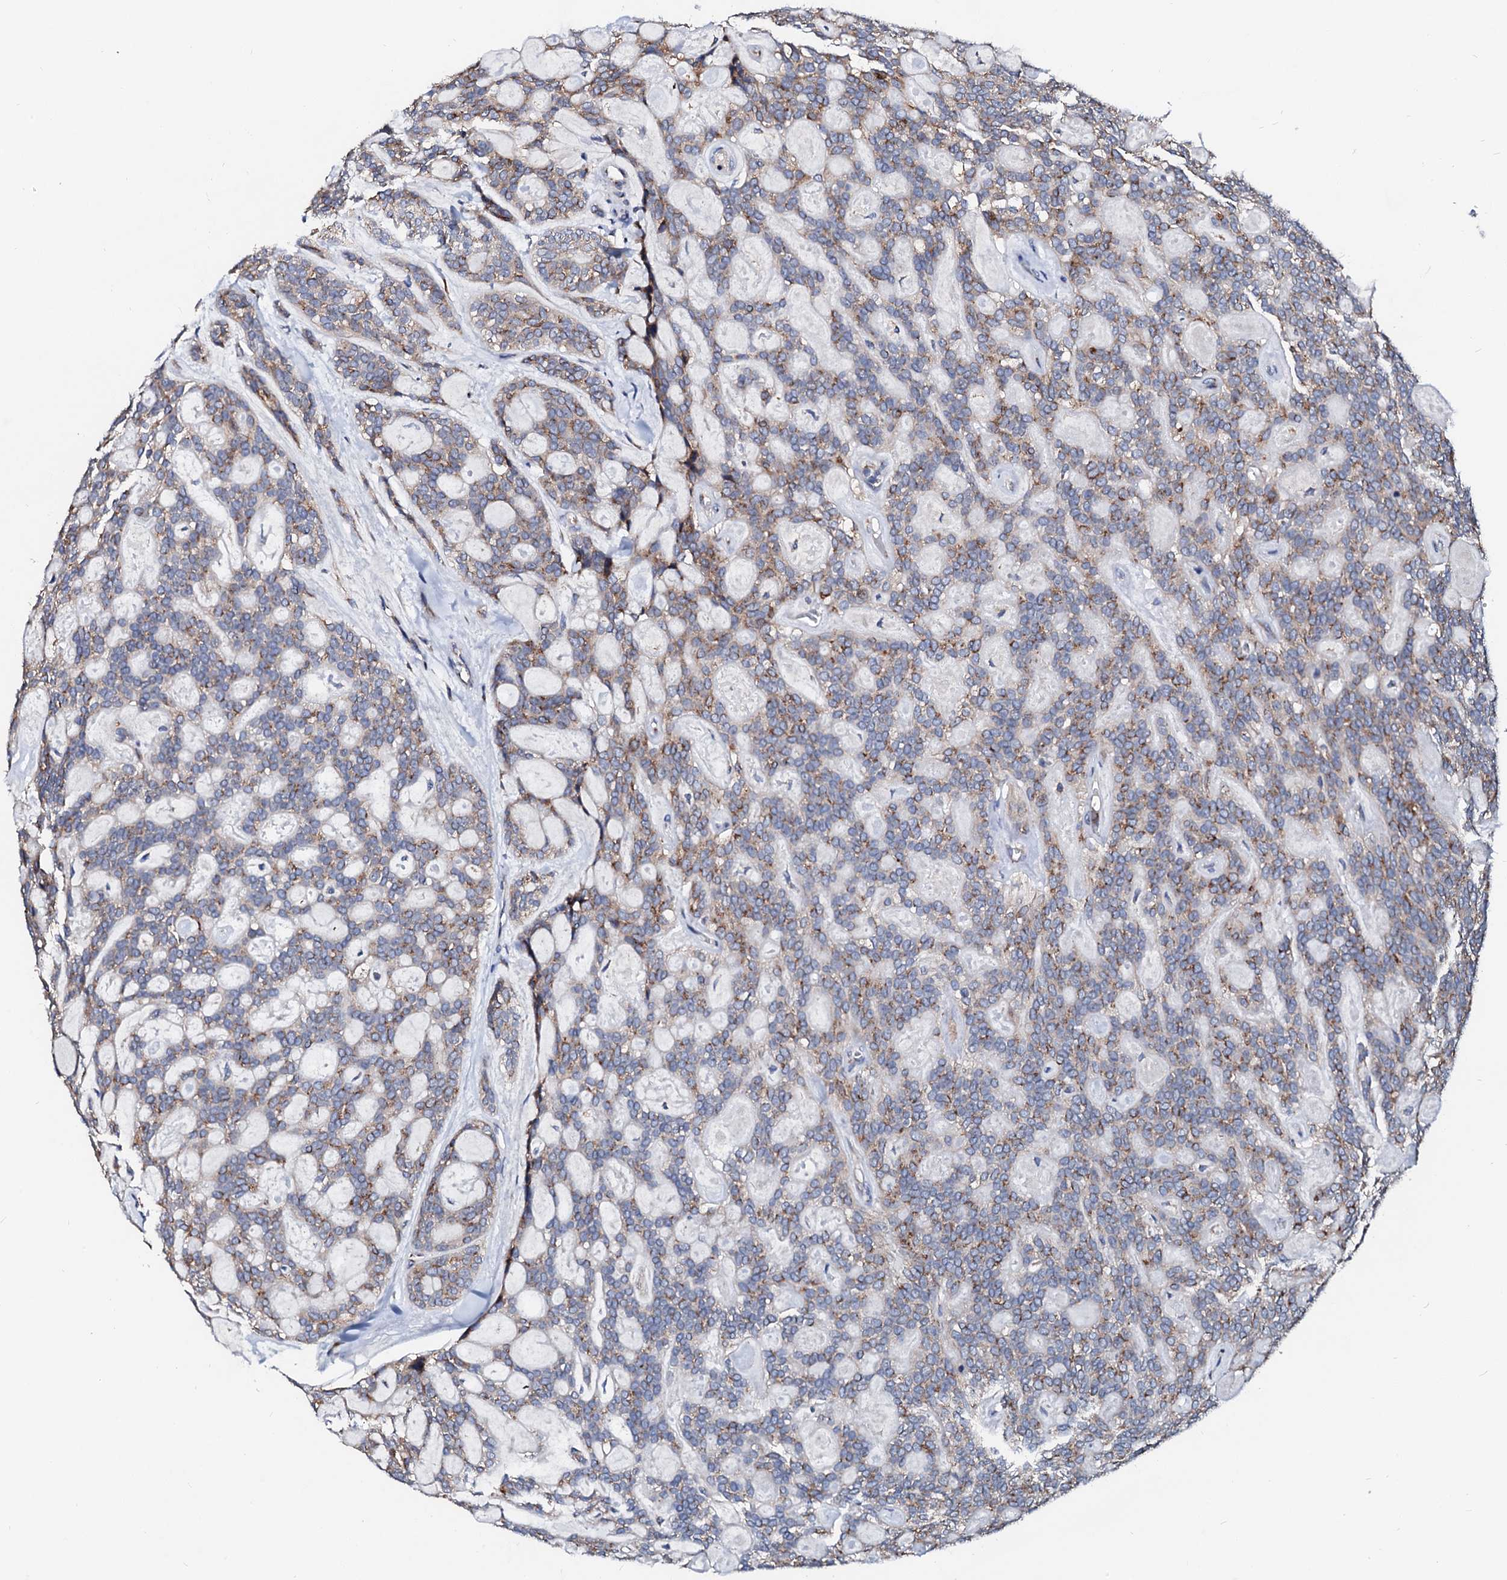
{"staining": {"intensity": "moderate", "quantity": "25%-75%", "location": "cytoplasmic/membranous"}, "tissue": "head and neck cancer", "cell_type": "Tumor cells", "image_type": "cancer", "snomed": [{"axis": "morphology", "description": "Adenocarcinoma, NOS"}, {"axis": "topography", "description": "Head-Neck"}], "caption": "Head and neck cancer was stained to show a protein in brown. There is medium levels of moderate cytoplasmic/membranous positivity in about 25%-75% of tumor cells. (Stains: DAB (3,3'-diaminobenzidine) in brown, nuclei in blue, Microscopy: brightfield microscopy at high magnification).", "gene": "LMAN1", "patient": {"sex": "male", "age": 66}}